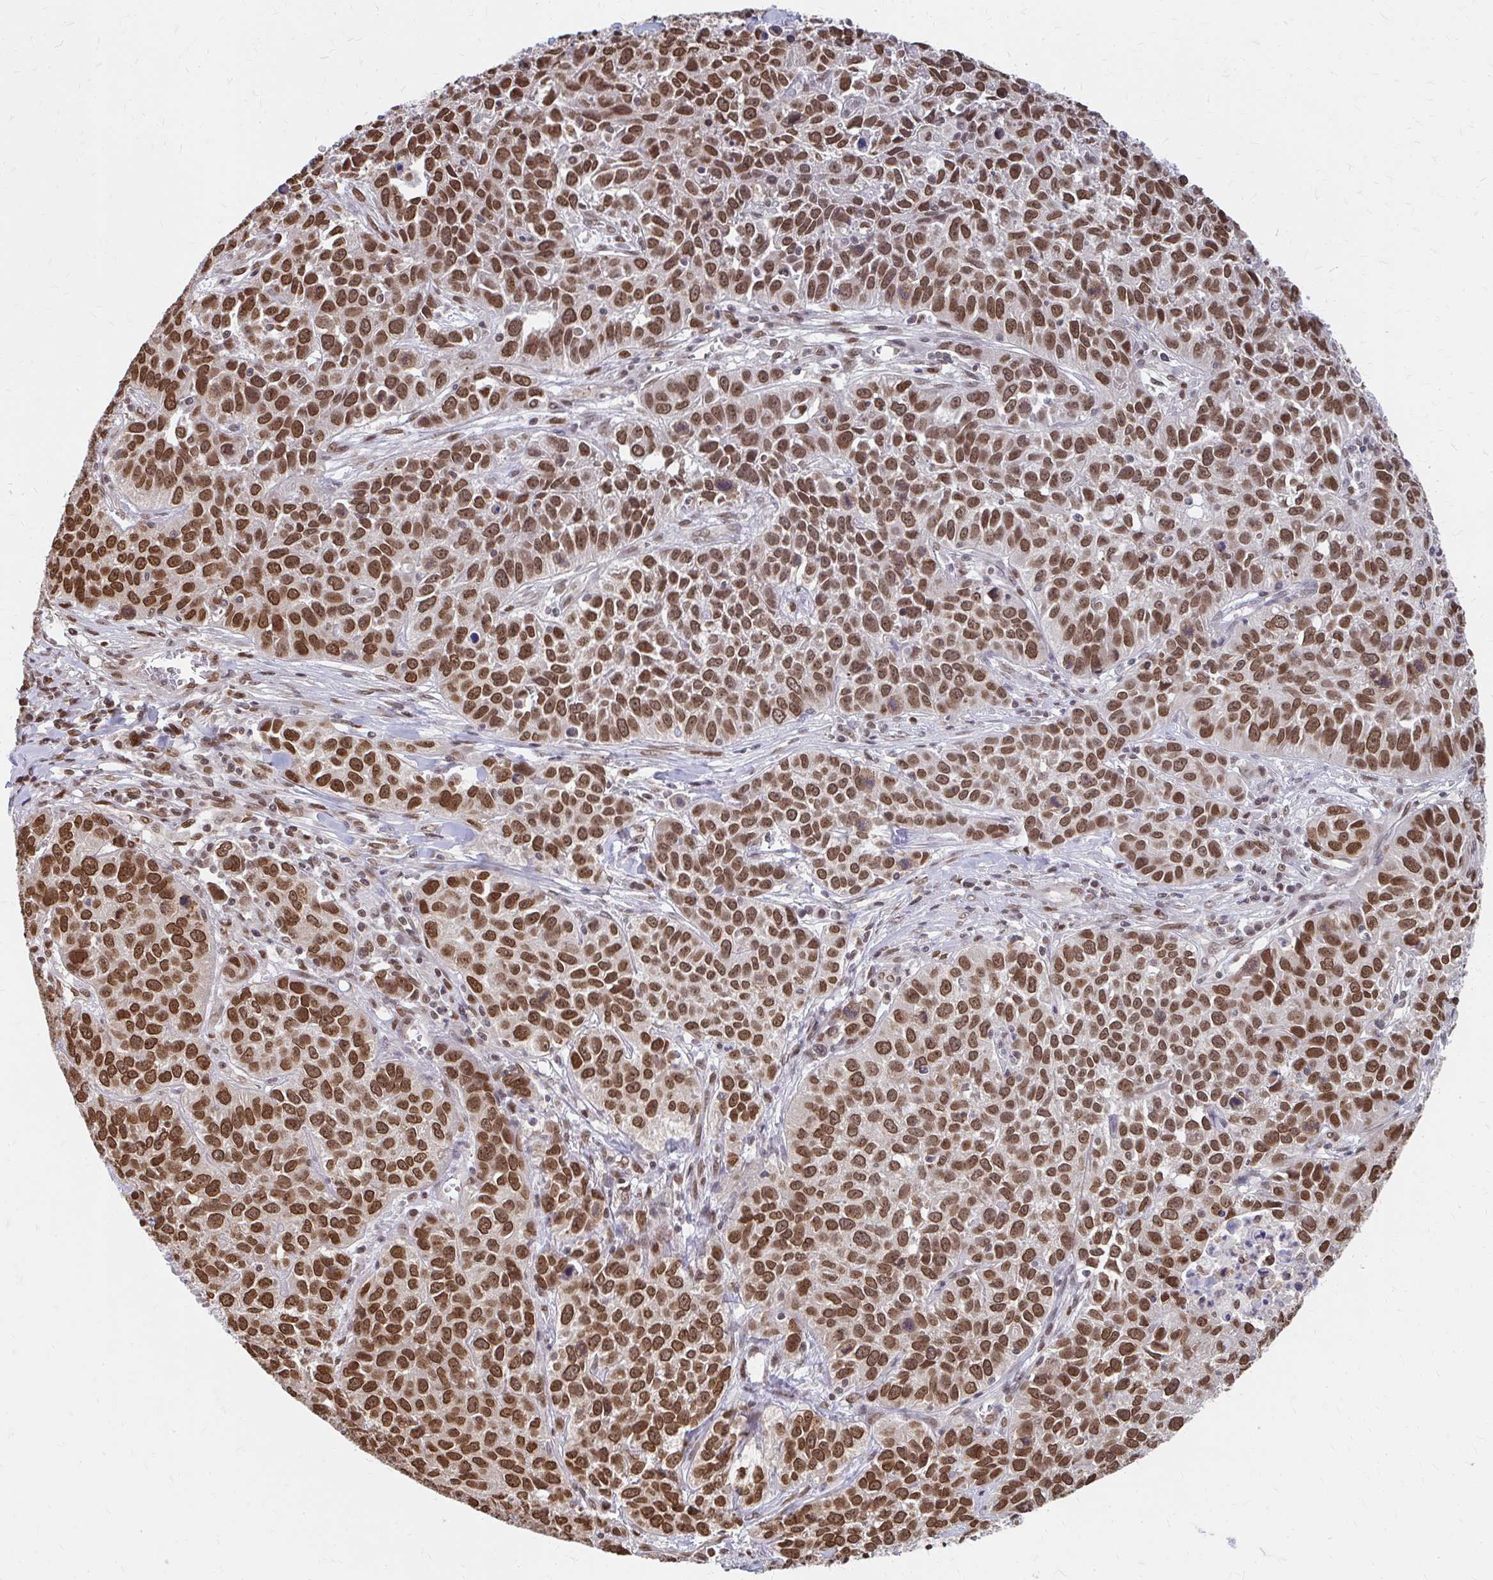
{"staining": {"intensity": "moderate", "quantity": ">75%", "location": "nuclear"}, "tissue": "lung cancer", "cell_type": "Tumor cells", "image_type": "cancer", "snomed": [{"axis": "morphology", "description": "Squamous cell carcinoma, NOS"}, {"axis": "topography", "description": "Lung"}], "caption": "DAB immunohistochemical staining of lung cancer displays moderate nuclear protein positivity in approximately >75% of tumor cells.", "gene": "XPO1", "patient": {"sex": "male", "age": 76}}